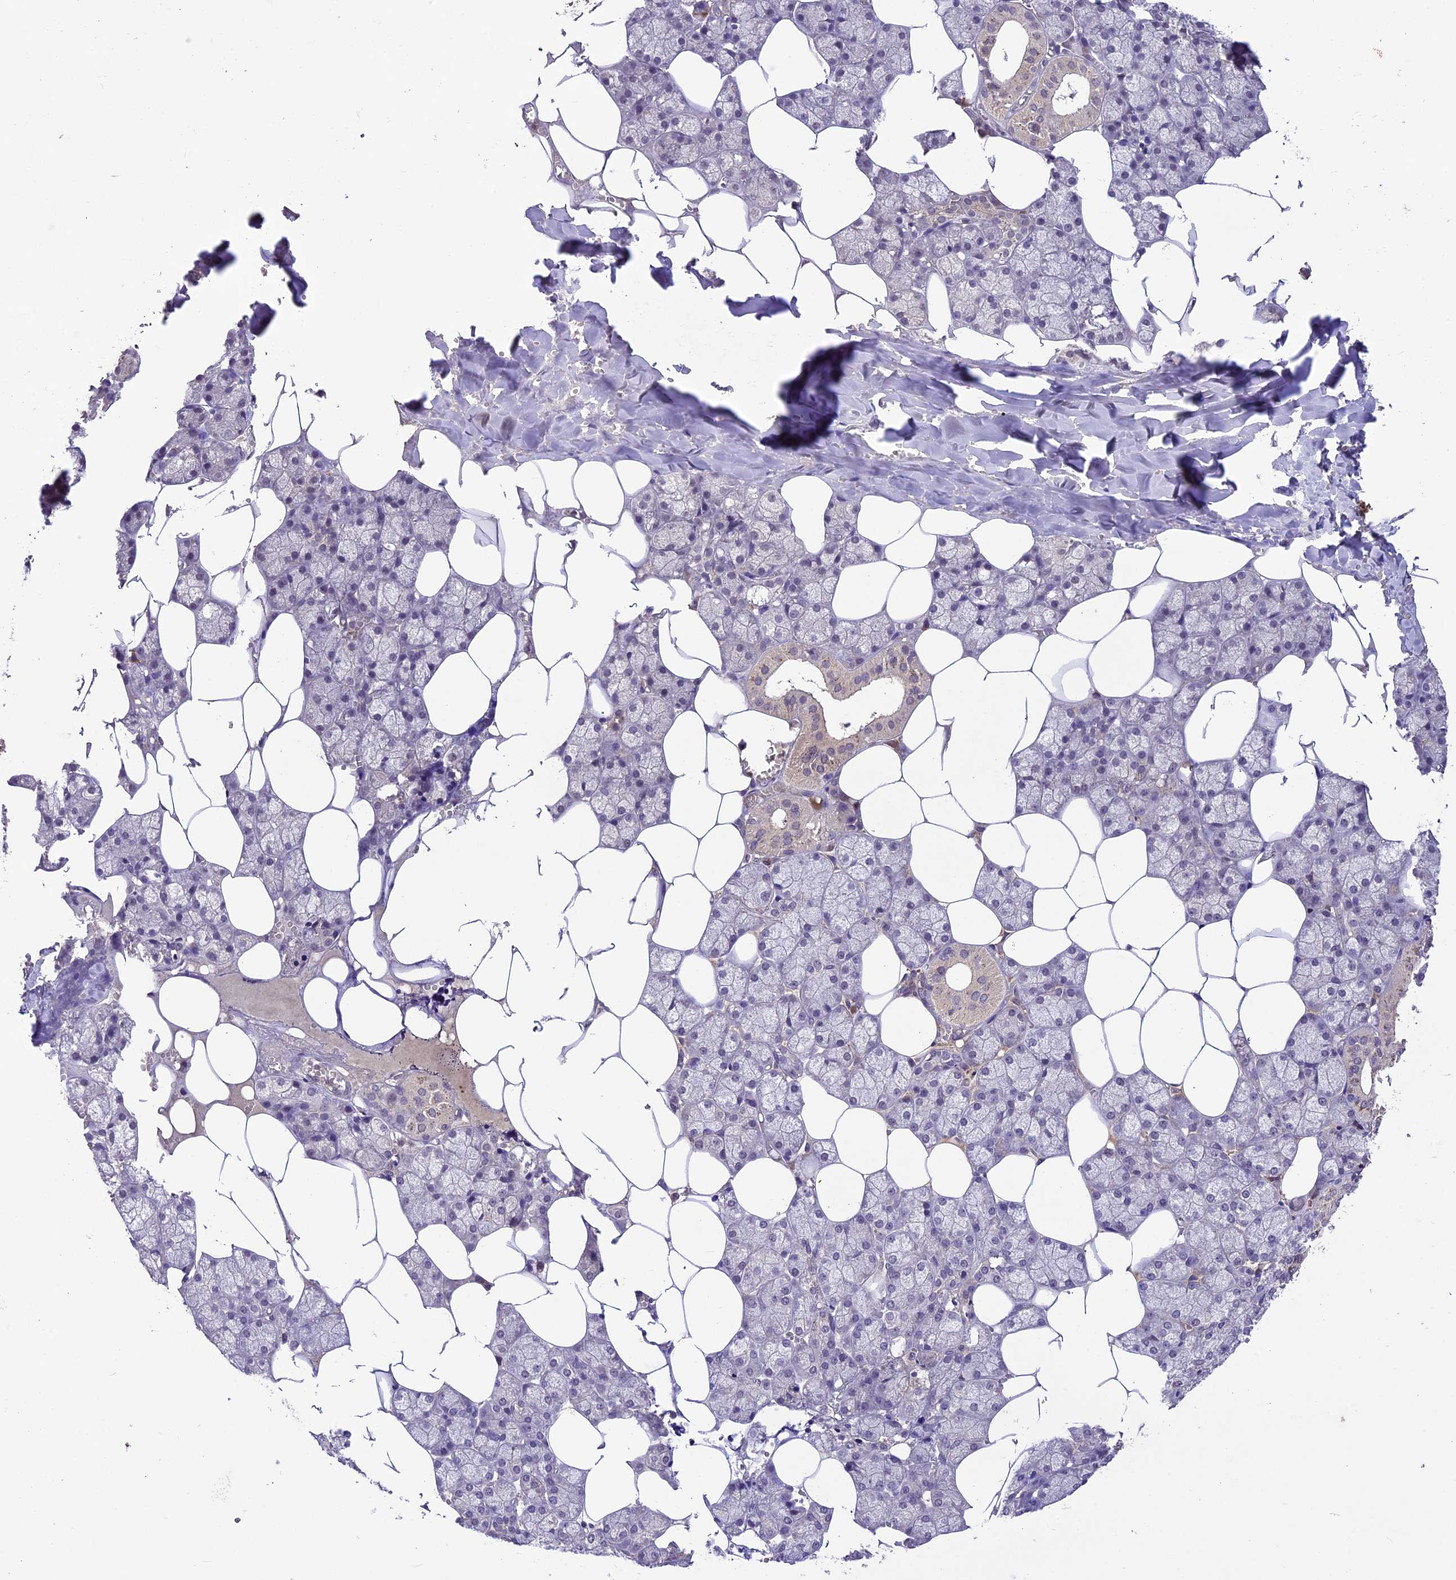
{"staining": {"intensity": "weak", "quantity": "<25%", "location": "cytoplasmic/membranous"}, "tissue": "salivary gland", "cell_type": "Glandular cells", "image_type": "normal", "snomed": [{"axis": "morphology", "description": "Normal tissue, NOS"}, {"axis": "topography", "description": "Salivary gland"}], "caption": "Immunohistochemistry image of benign salivary gland: salivary gland stained with DAB (3,3'-diaminobenzidine) exhibits no significant protein expression in glandular cells.", "gene": "ATP10A", "patient": {"sex": "male", "age": 62}}